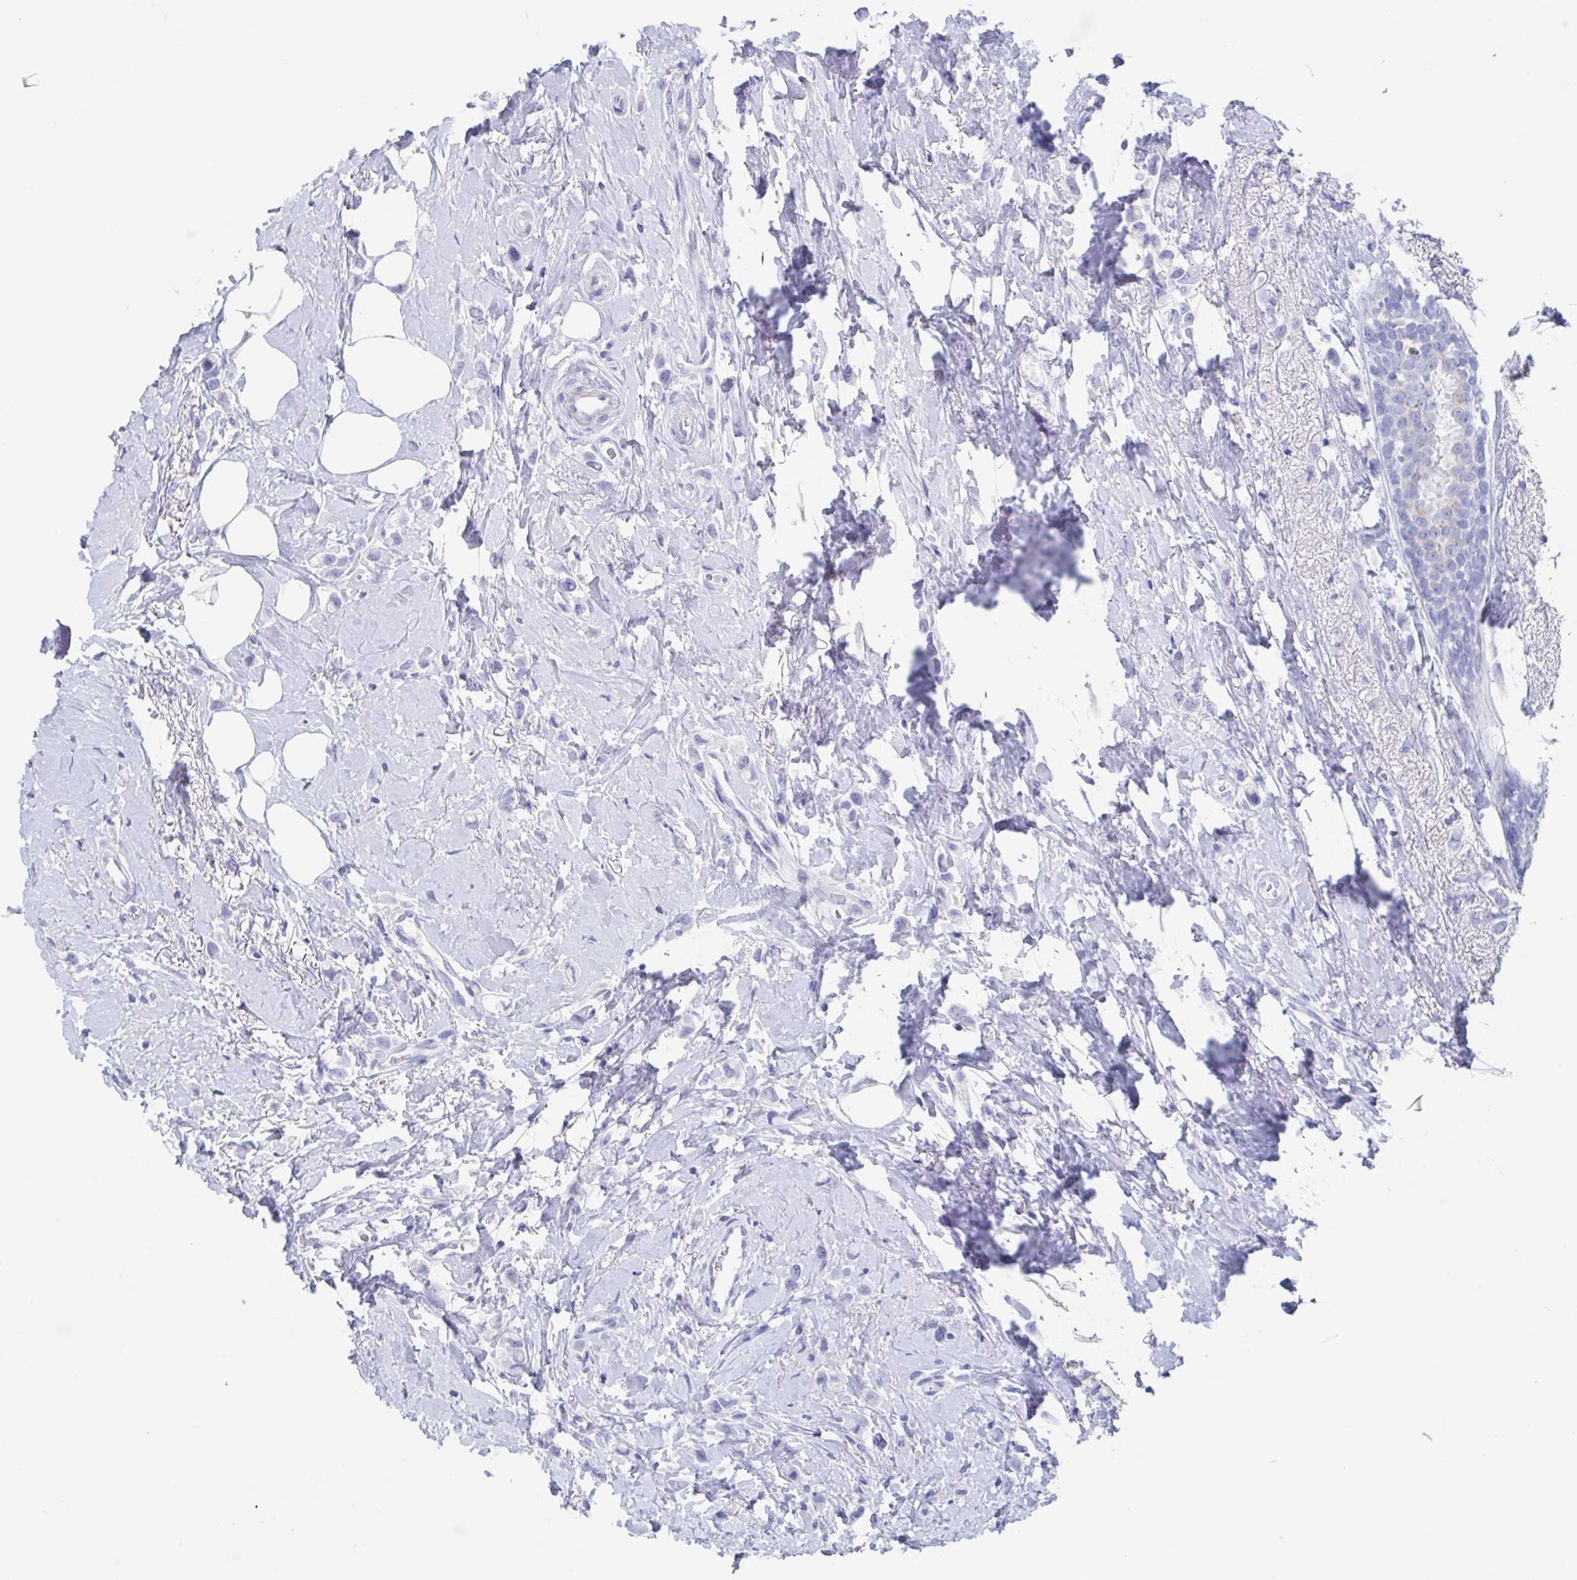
{"staining": {"intensity": "negative", "quantity": "none", "location": "none"}, "tissue": "breast cancer", "cell_type": "Tumor cells", "image_type": "cancer", "snomed": [{"axis": "morphology", "description": "Lobular carcinoma"}, {"axis": "topography", "description": "Breast"}], "caption": "DAB immunohistochemical staining of human breast cancer displays no significant positivity in tumor cells.", "gene": "SHCBP1L", "patient": {"sex": "female", "age": 66}}